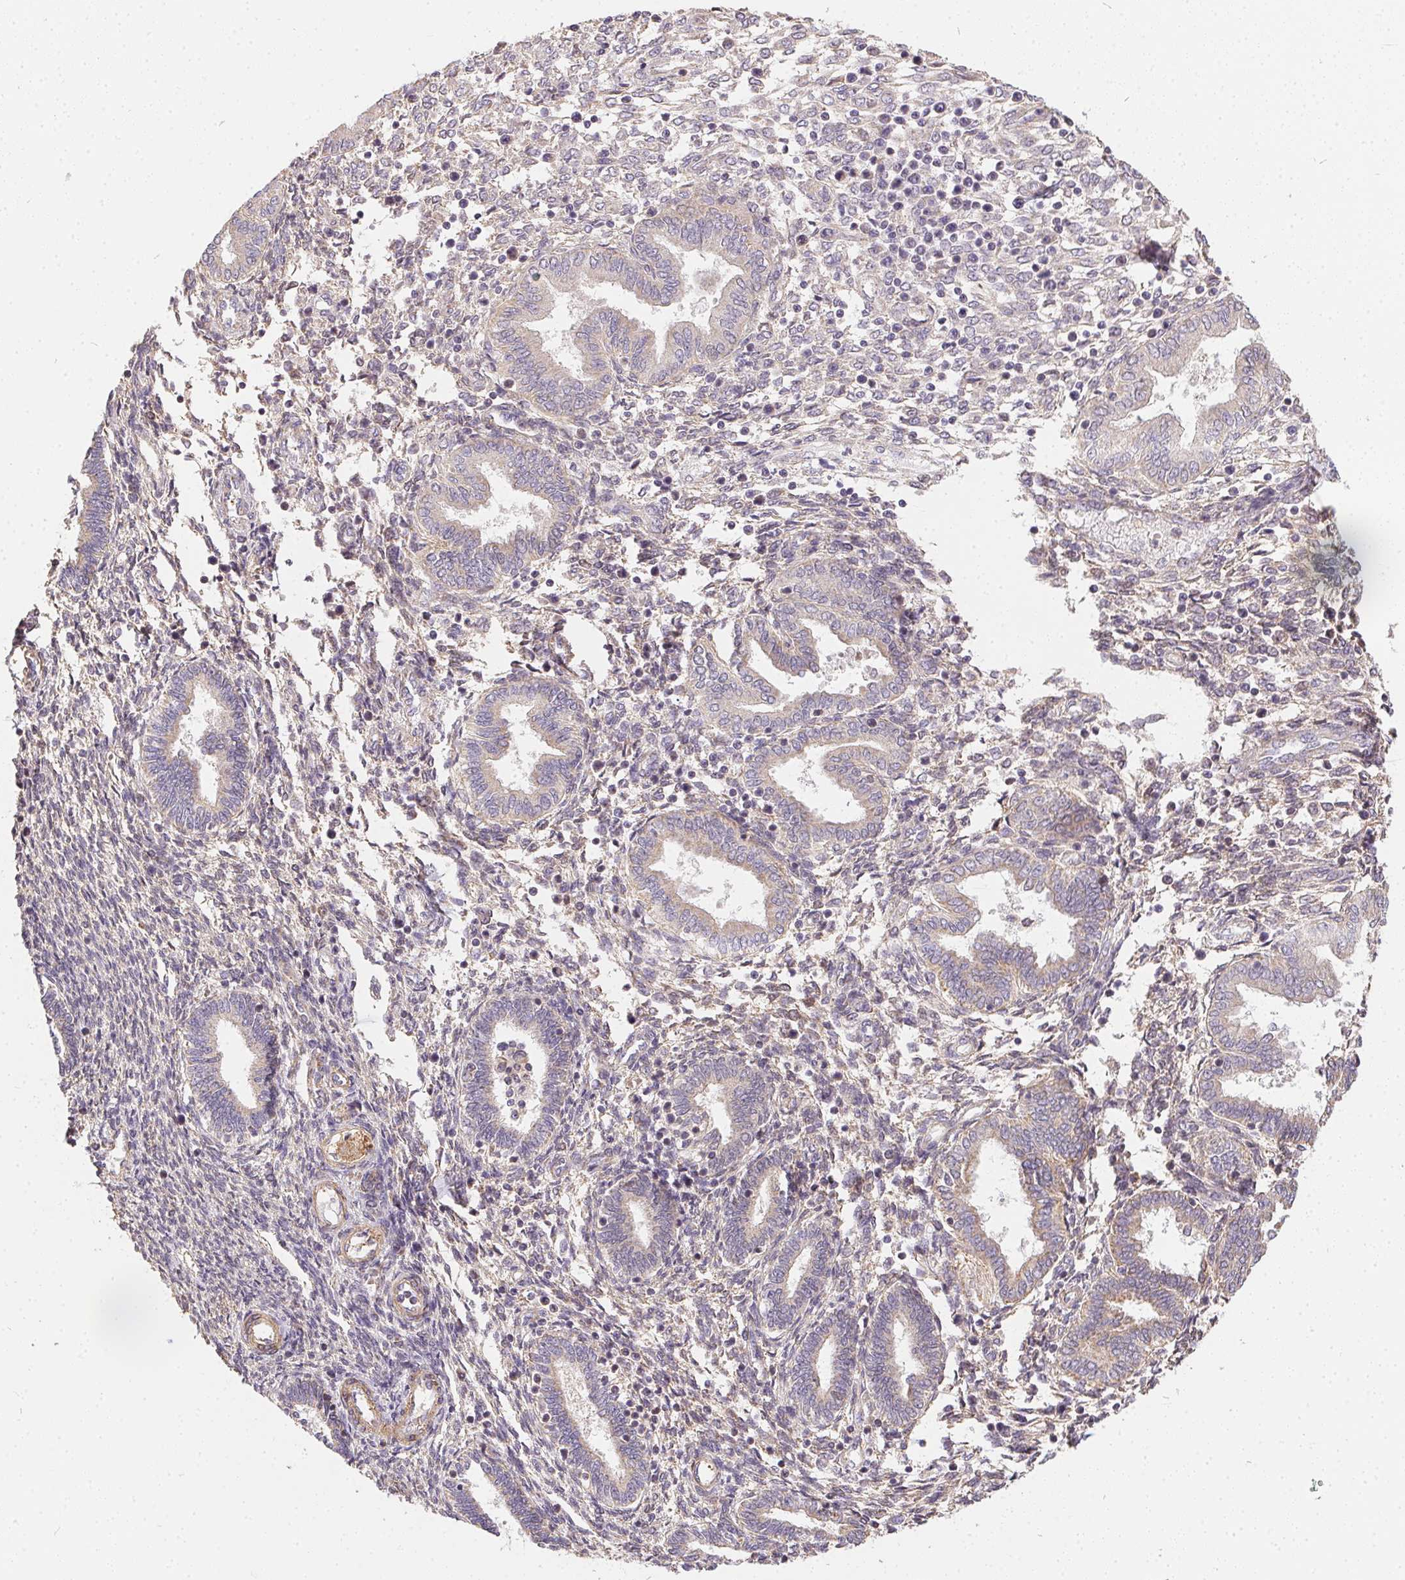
{"staining": {"intensity": "negative", "quantity": "none", "location": "none"}, "tissue": "endometrium", "cell_type": "Cells in endometrial stroma", "image_type": "normal", "snomed": [{"axis": "morphology", "description": "Normal tissue, NOS"}, {"axis": "topography", "description": "Endometrium"}], "caption": "This is an immunohistochemistry image of benign endometrium. There is no staining in cells in endometrial stroma.", "gene": "REV3L", "patient": {"sex": "female", "age": 42}}